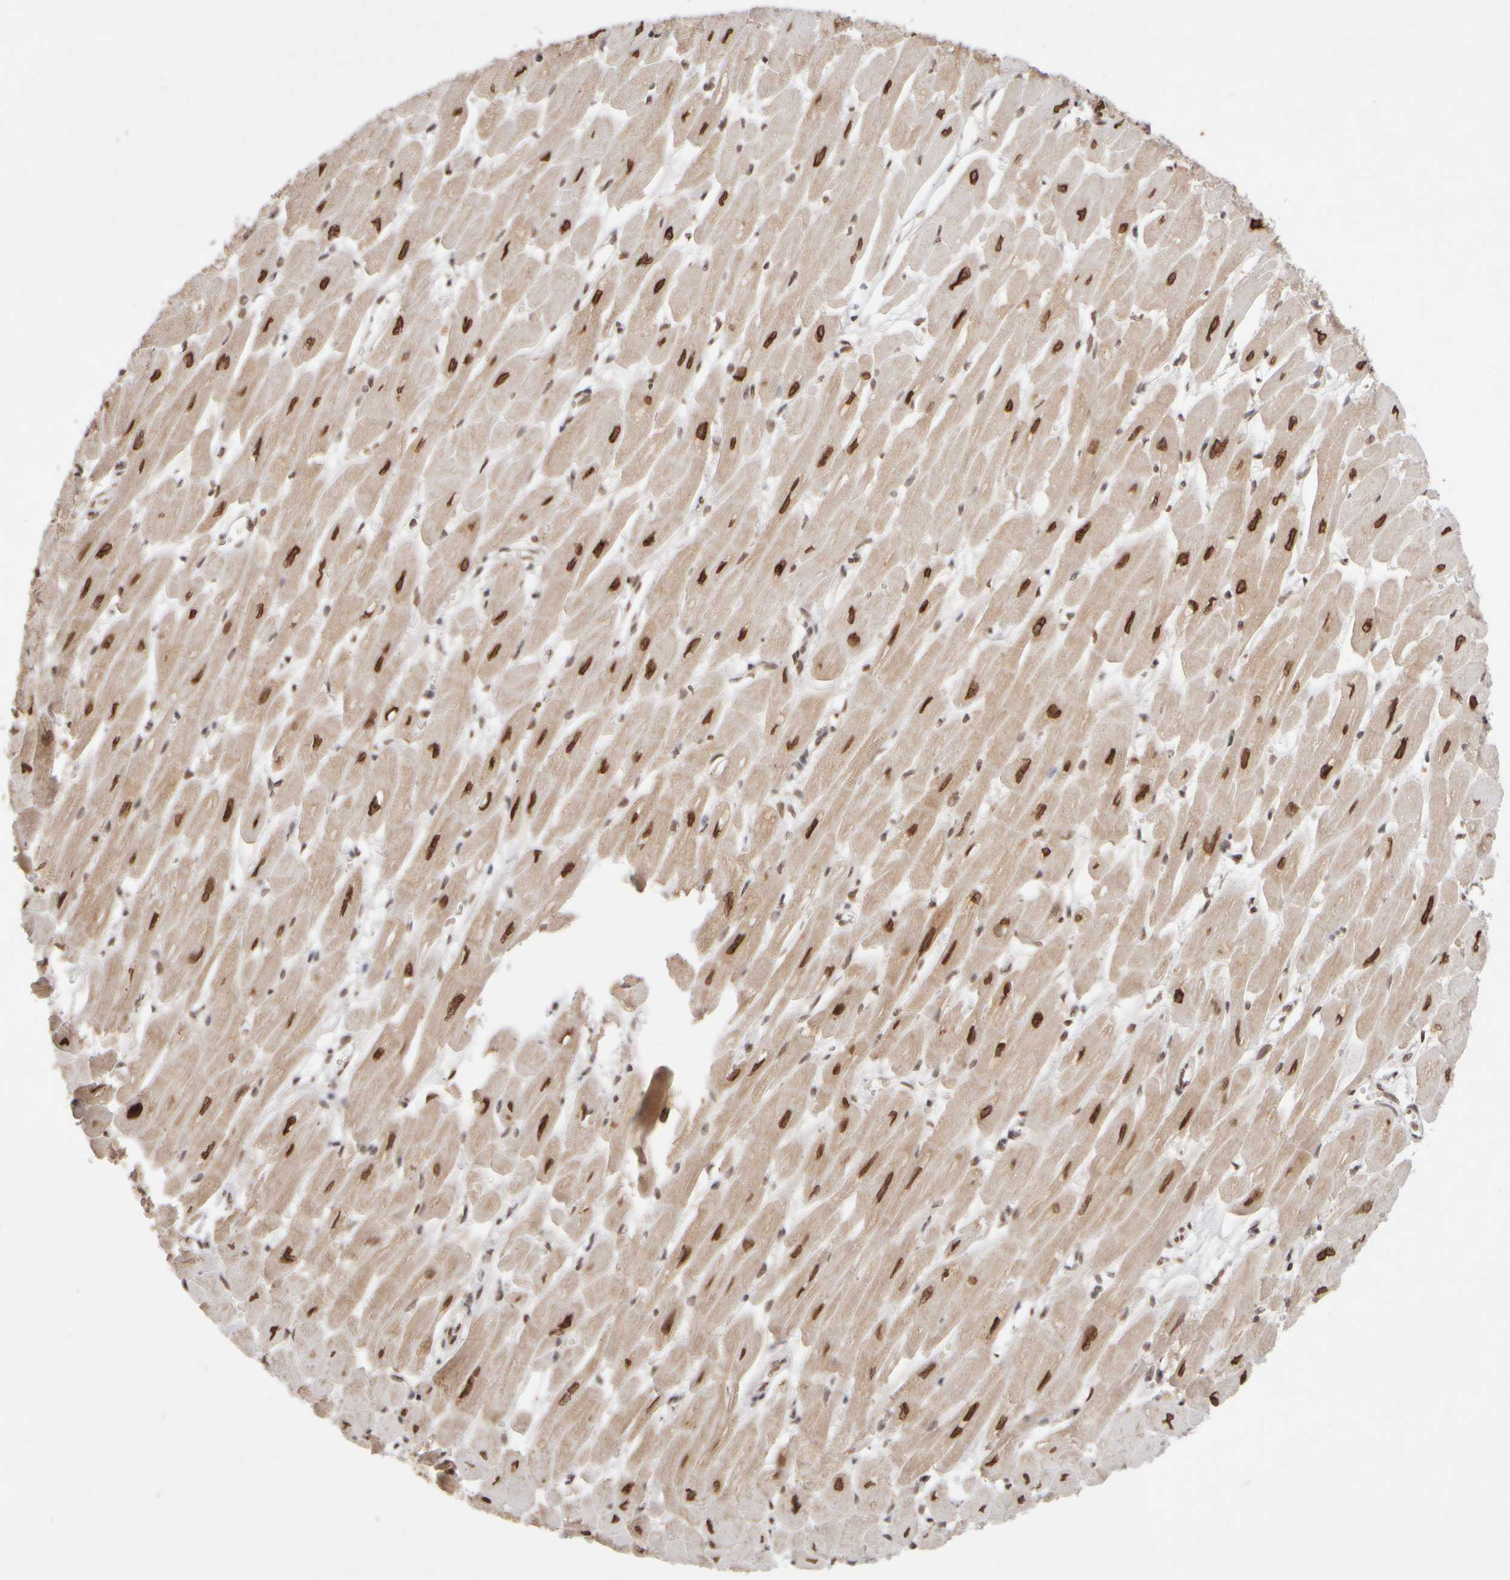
{"staining": {"intensity": "strong", "quantity": ">75%", "location": "cytoplasmic/membranous,nuclear"}, "tissue": "heart muscle", "cell_type": "Cardiomyocytes", "image_type": "normal", "snomed": [{"axis": "morphology", "description": "Normal tissue, NOS"}, {"axis": "topography", "description": "Heart"}], "caption": "Immunohistochemistry (IHC) of benign heart muscle exhibits high levels of strong cytoplasmic/membranous,nuclear staining in about >75% of cardiomyocytes. The staining was performed using DAB (3,3'-diaminobenzidine), with brown indicating positive protein expression. Nuclei are stained blue with hematoxylin.", "gene": "ZC3HC1", "patient": {"sex": "female", "age": 54}}